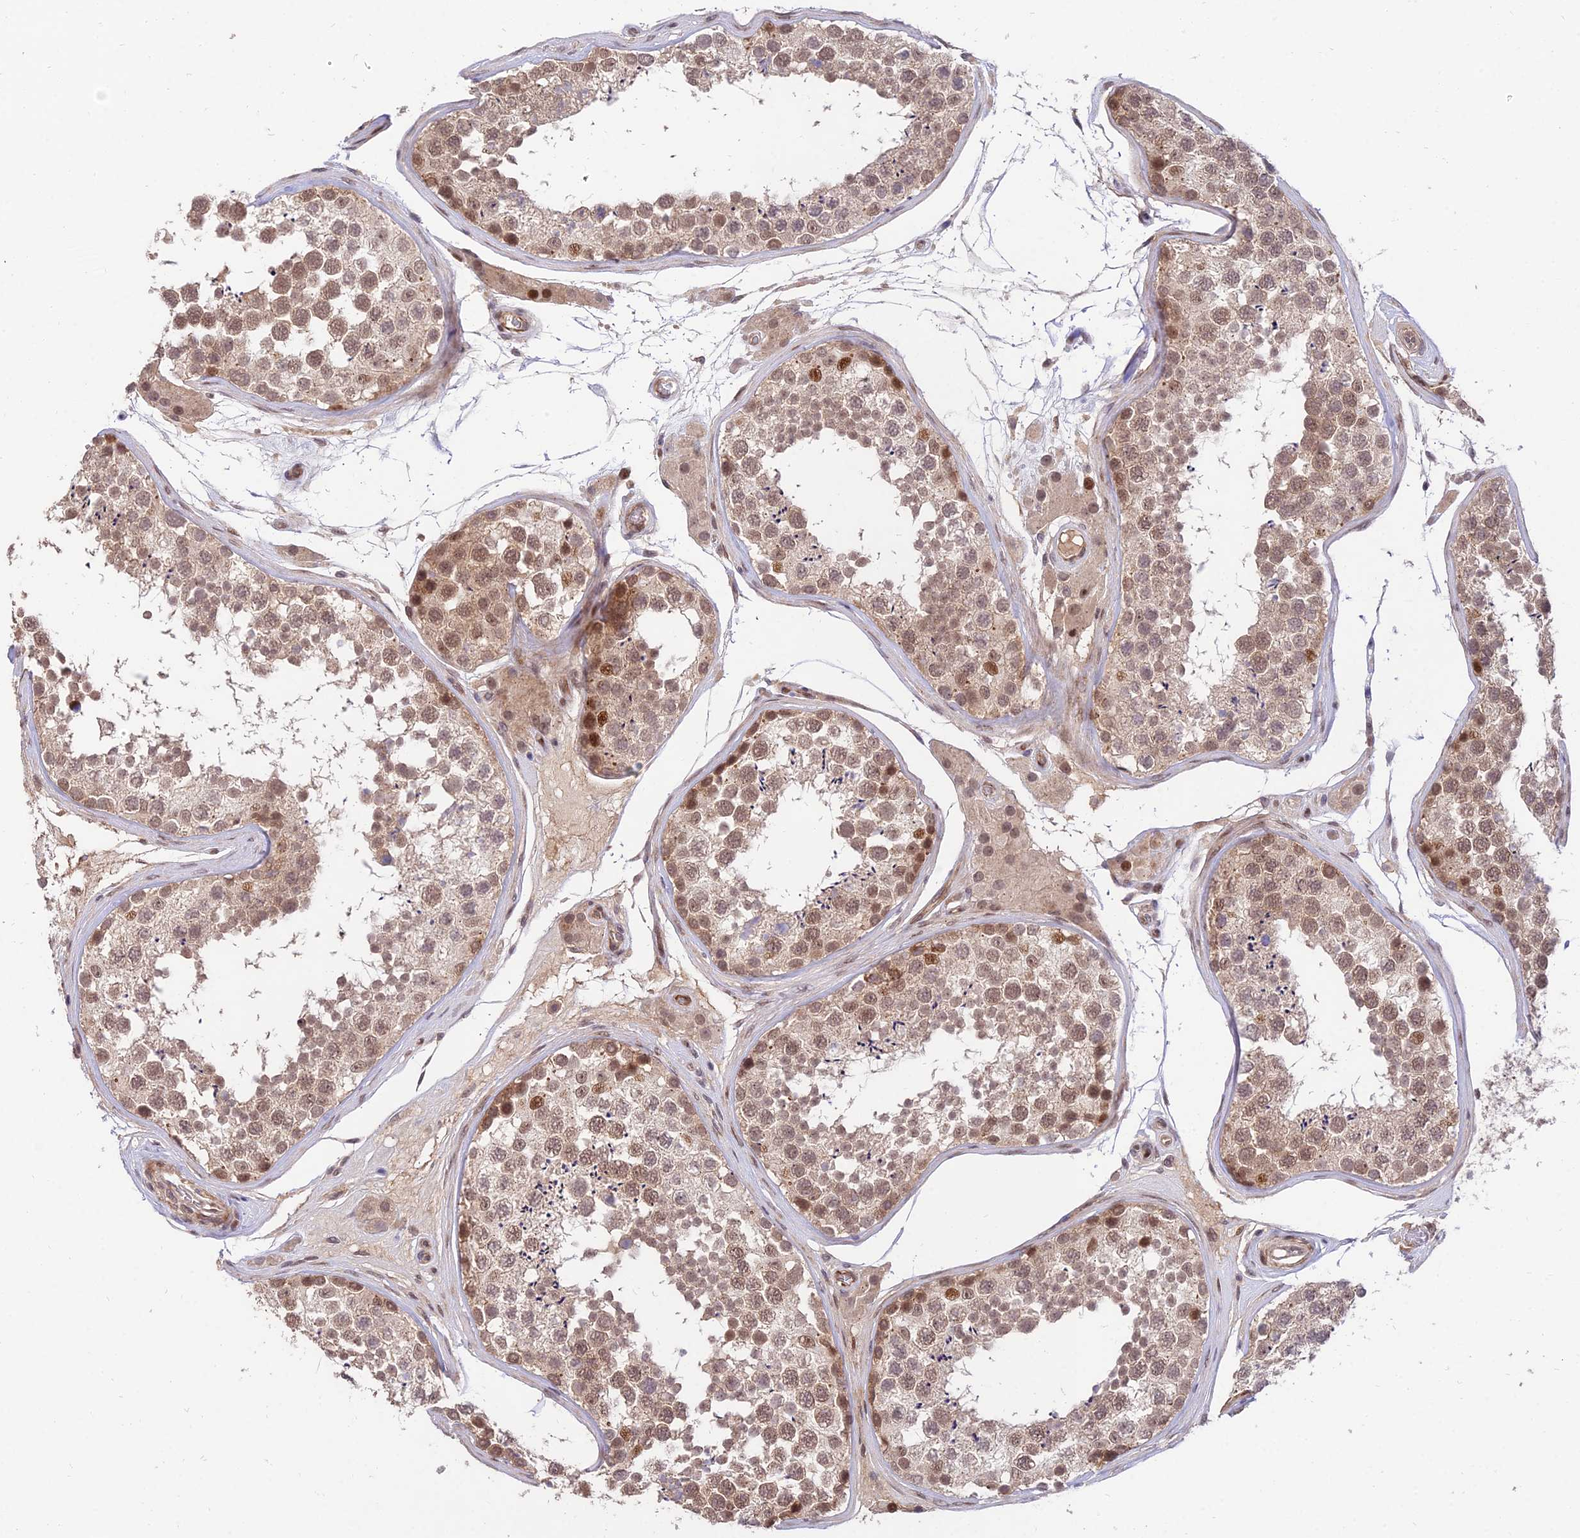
{"staining": {"intensity": "moderate", "quantity": ">75%", "location": "cytoplasmic/membranous,nuclear"}, "tissue": "testis", "cell_type": "Cells in seminiferous ducts", "image_type": "normal", "snomed": [{"axis": "morphology", "description": "Normal tissue, NOS"}, {"axis": "topography", "description": "Testis"}], "caption": "Brown immunohistochemical staining in unremarkable human testis reveals moderate cytoplasmic/membranous,nuclear staining in approximately >75% of cells in seminiferous ducts. Immunohistochemistry stains the protein of interest in brown and the nuclei are stained blue.", "gene": "ZNF85", "patient": {"sex": "male", "age": 46}}